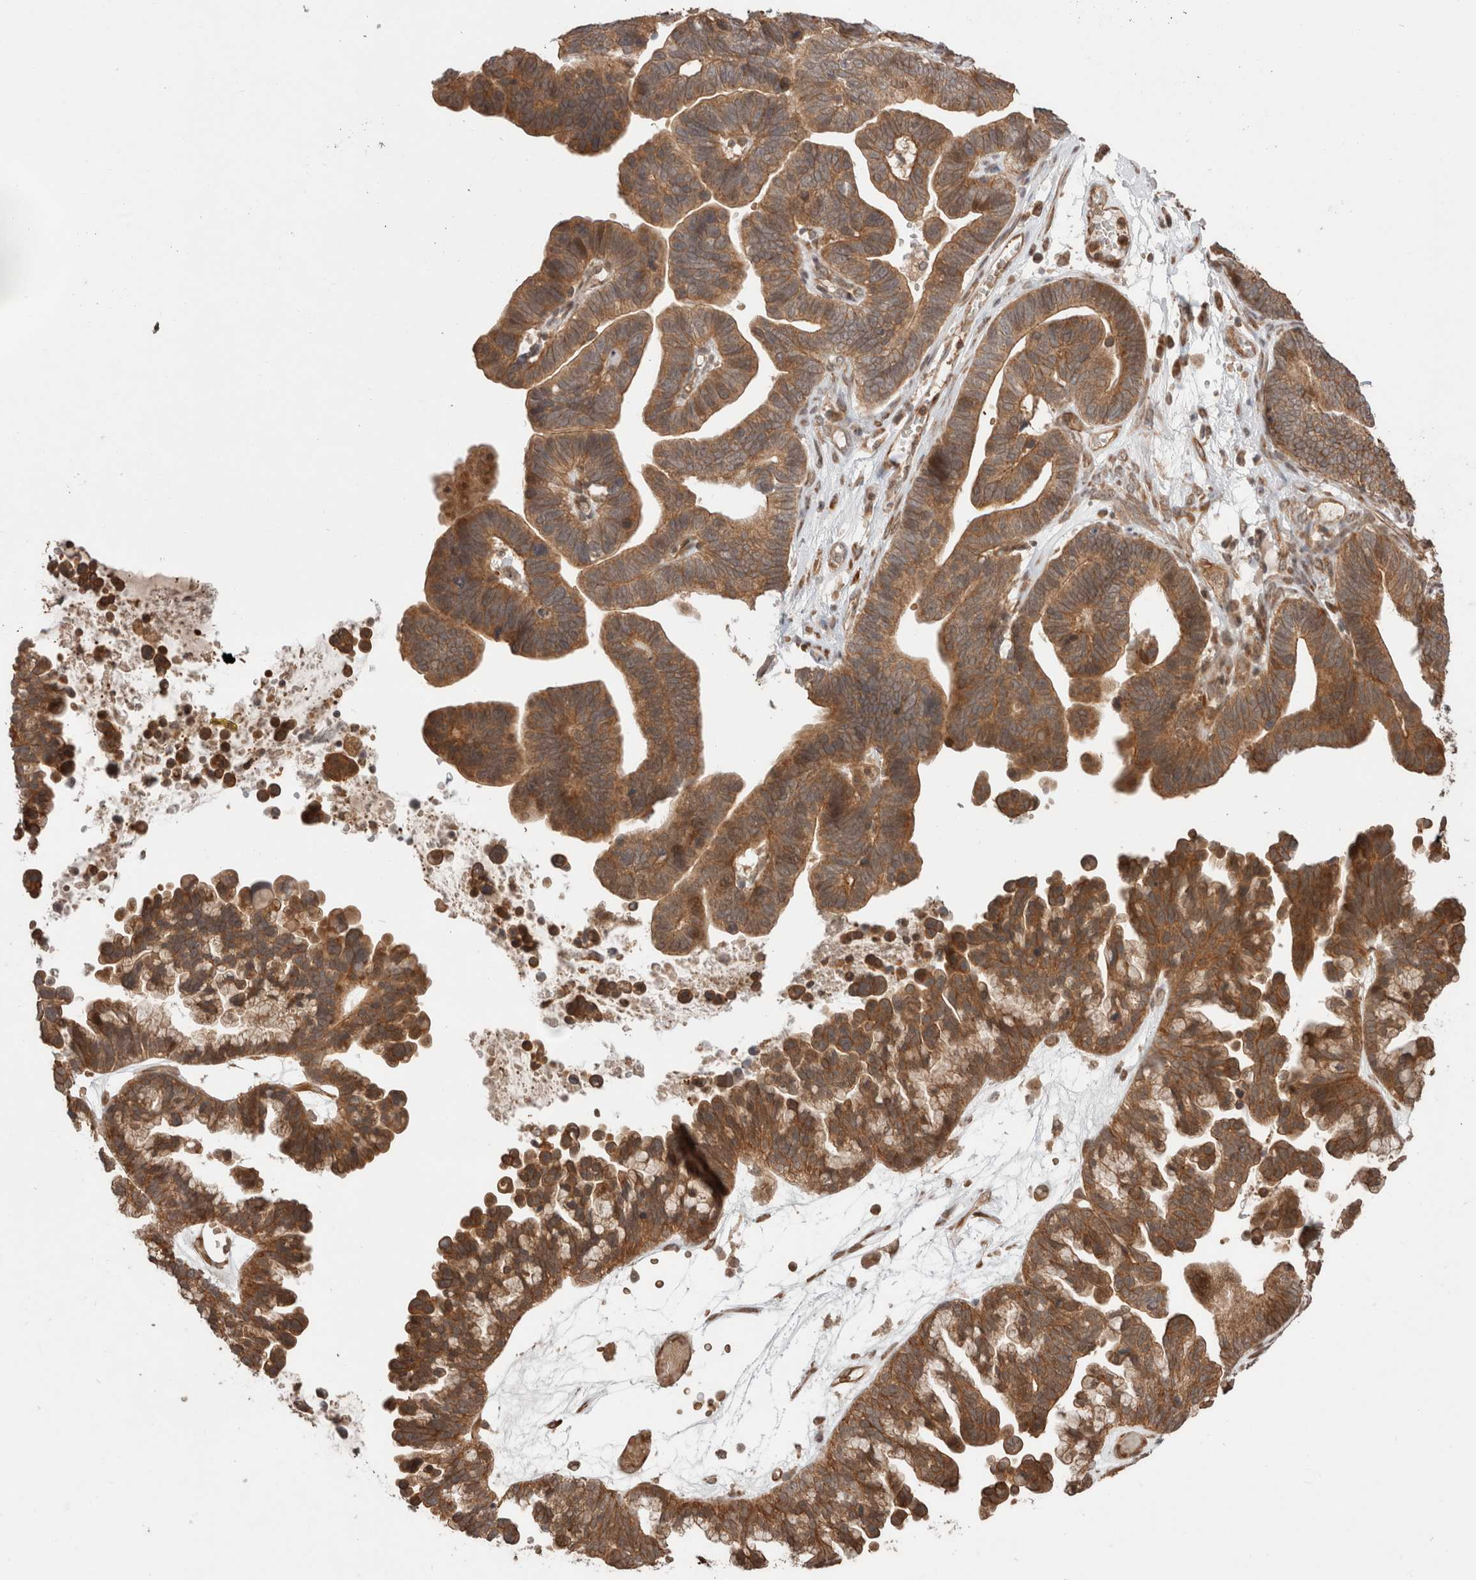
{"staining": {"intensity": "strong", "quantity": ">75%", "location": "cytoplasmic/membranous"}, "tissue": "ovarian cancer", "cell_type": "Tumor cells", "image_type": "cancer", "snomed": [{"axis": "morphology", "description": "Cystadenocarcinoma, serous, NOS"}, {"axis": "topography", "description": "Ovary"}], "caption": "Protein staining demonstrates strong cytoplasmic/membranous expression in approximately >75% of tumor cells in ovarian cancer. (Stains: DAB (3,3'-diaminobenzidine) in brown, nuclei in blue, Microscopy: brightfield microscopy at high magnification).", "gene": "ZNF649", "patient": {"sex": "female", "age": 56}}